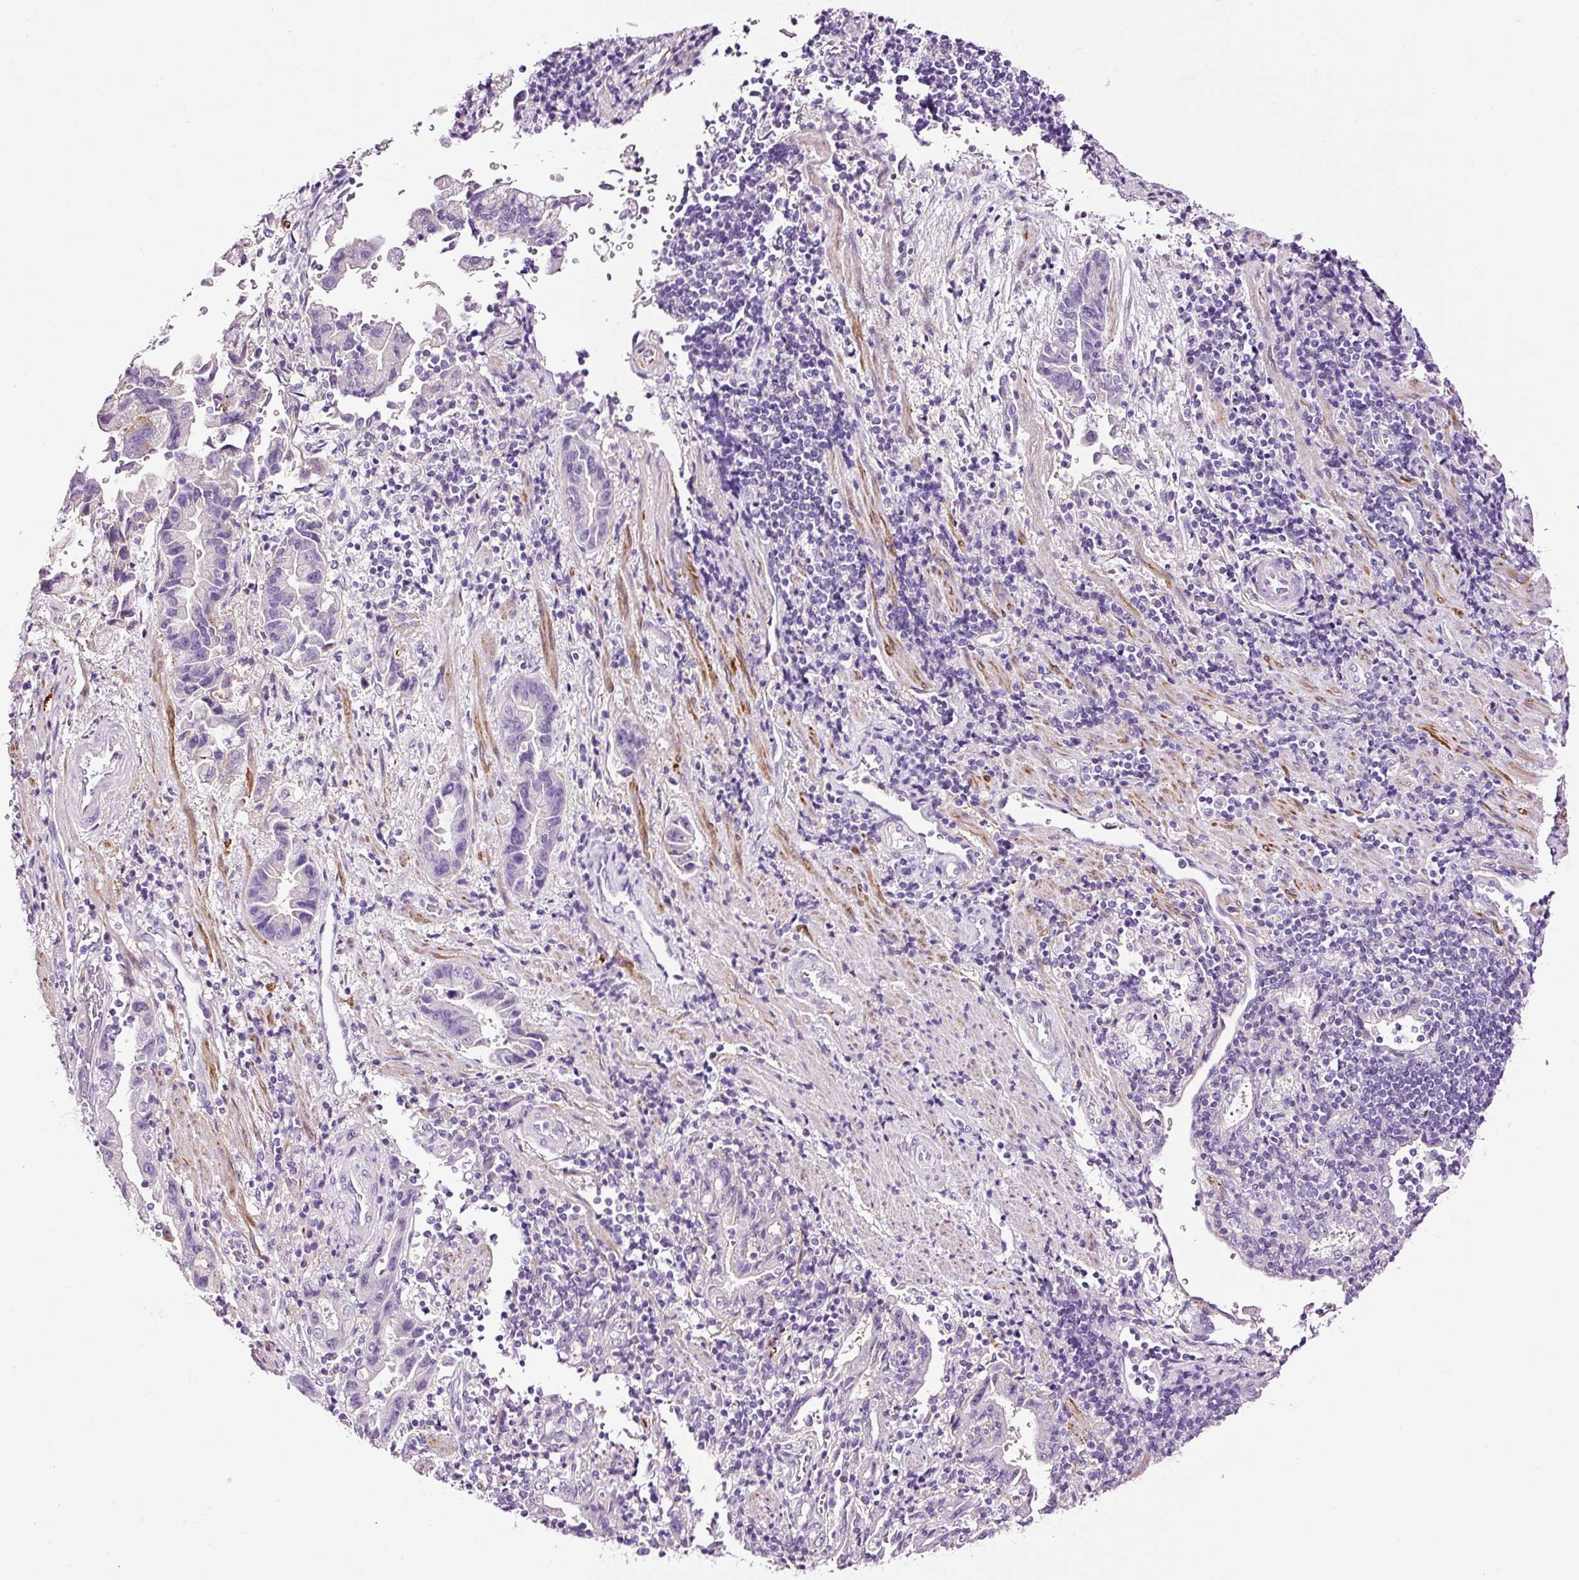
{"staining": {"intensity": "negative", "quantity": "none", "location": "none"}, "tissue": "stomach cancer", "cell_type": "Tumor cells", "image_type": "cancer", "snomed": [{"axis": "morphology", "description": "Adenocarcinoma, NOS"}, {"axis": "topography", "description": "Stomach"}], "caption": "High power microscopy micrograph of an immunohistochemistry micrograph of stomach cancer (adenocarcinoma), revealing no significant staining in tumor cells. (DAB (3,3'-diaminobenzidine) immunohistochemistry (IHC) visualized using brightfield microscopy, high magnification).", "gene": "PAM", "patient": {"sex": "male", "age": 62}}